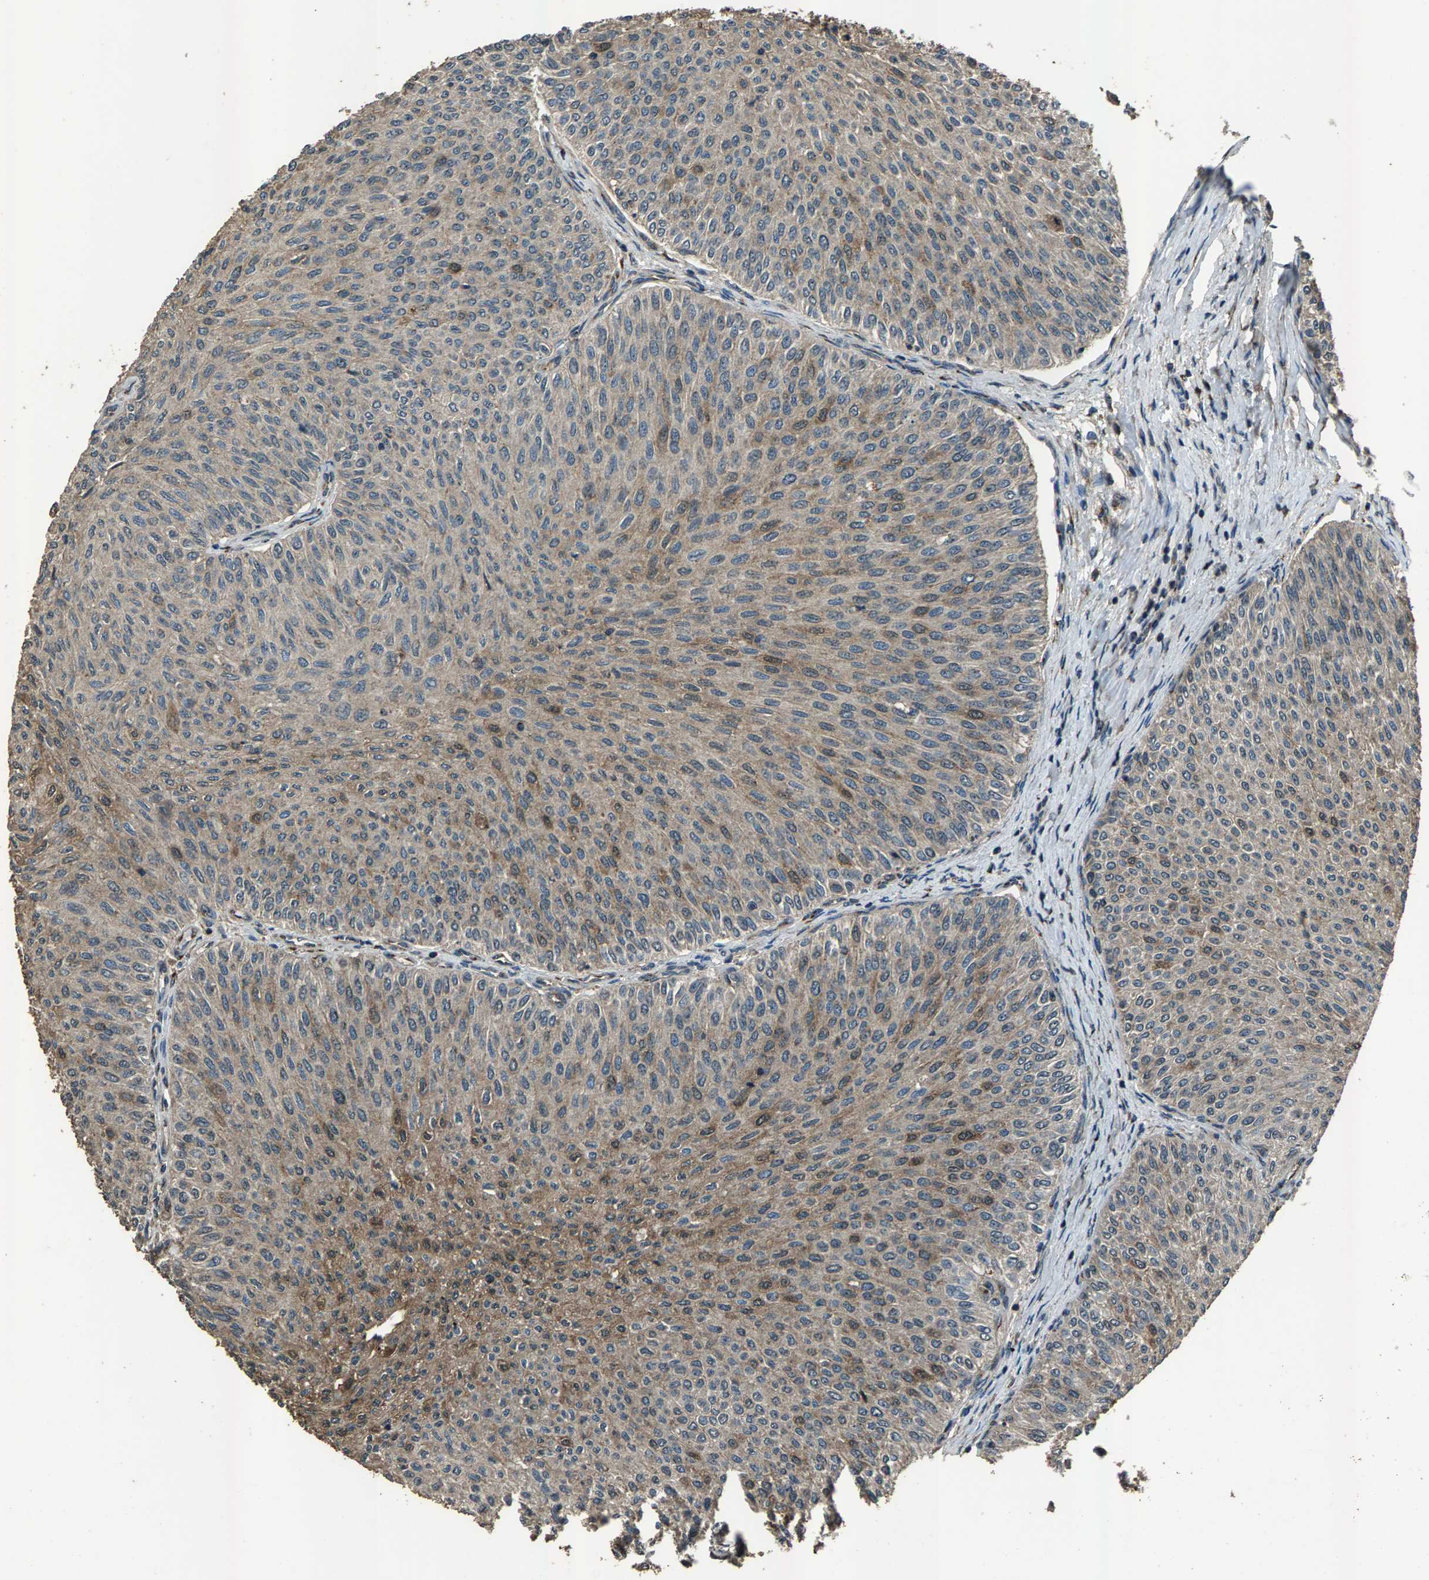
{"staining": {"intensity": "weak", "quantity": "<25%", "location": "cytoplasmic/membranous"}, "tissue": "urothelial cancer", "cell_type": "Tumor cells", "image_type": "cancer", "snomed": [{"axis": "morphology", "description": "Urothelial carcinoma, Low grade"}, {"axis": "topography", "description": "Urinary bladder"}], "caption": "Immunohistochemical staining of human urothelial cancer reveals no significant positivity in tumor cells. (Immunohistochemistry (ihc), brightfield microscopy, high magnification).", "gene": "SLC38A10", "patient": {"sex": "male", "age": 78}}